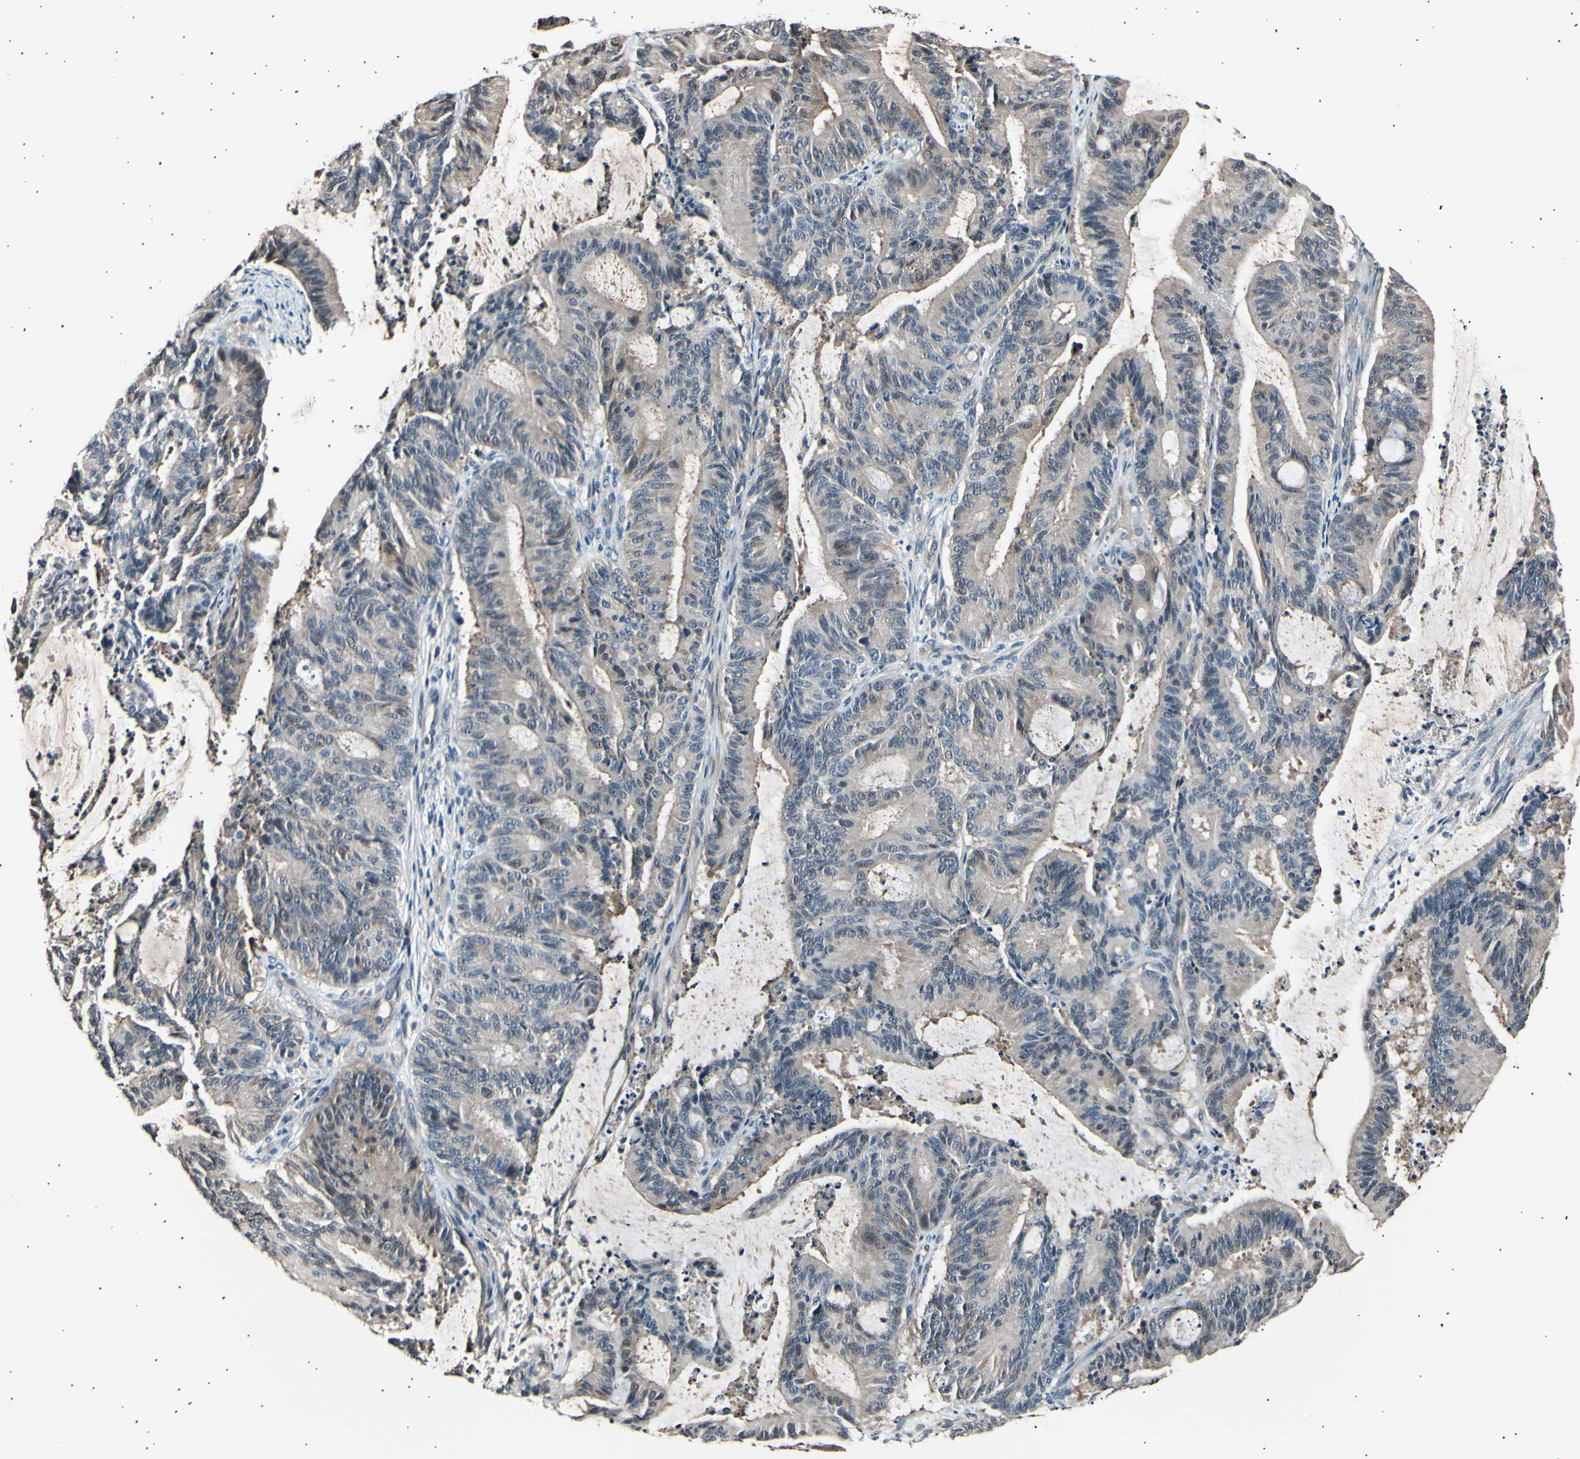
{"staining": {"intensity": "moderate", "quantity": "25%-75%", "location": "cytoplasmic/membranous"}, "tissue": "liver cancer", "cell_type": "Tumor cells", "image_type": "cancer", "snomed": [{"axis": "morphology", "description": "Cholangiocarcinoma"}, {"axis": "topography", "description": "Liver"}], "caption": "Immunohistochemical staining of cholangiocarcinoma (liver) demonstrates moderate cytoplasmic/membranous protein positivity in approximately 25%-75% of tumor cells.", "gene": "AK1", "patient": {"sex": "female", "age": 73}}